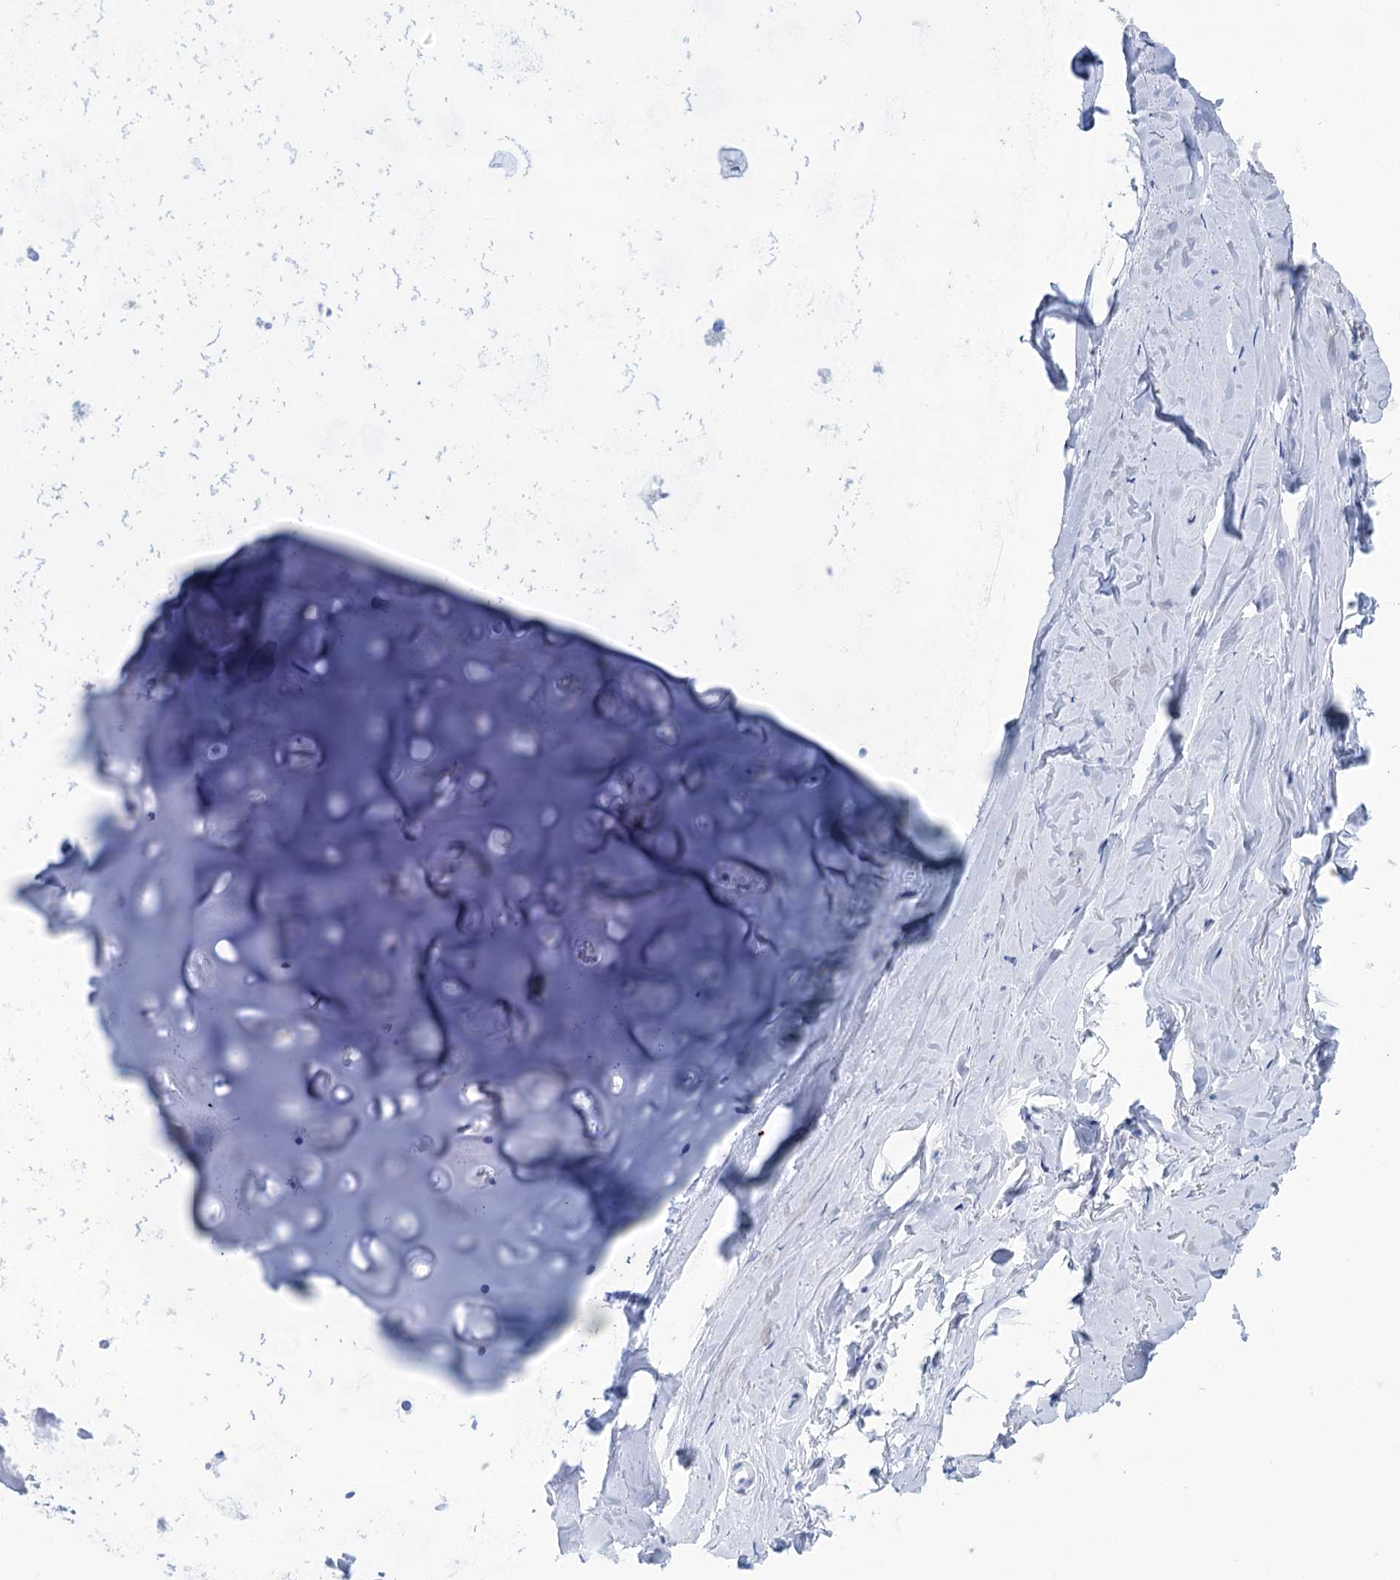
{"staining": {"intensity": "negative", "quantity": "none", "location": "none"}, "tissue": "adipose tissue", "cell_type": "Adipocytes", "image_type": "normal", "snomed": [{"axis": "morphology", "description": "Normal tissue, NOS"}, {"axis": "topography", "description": "Lymph node"}, {"axis": "topography", "description": "Bronchus"}], "caption": "Immunohistochemistry image of benign adipose tissue stained for a protein (brown), which displays no staining in adipocytes. (Brightfield microscopy of DAB (3,3'-diaminobenzidine) immunohistochemistry (IHC) at high magnification).", "gene": "FBXW12", "patient": {"sex": "male", "age": 63}}